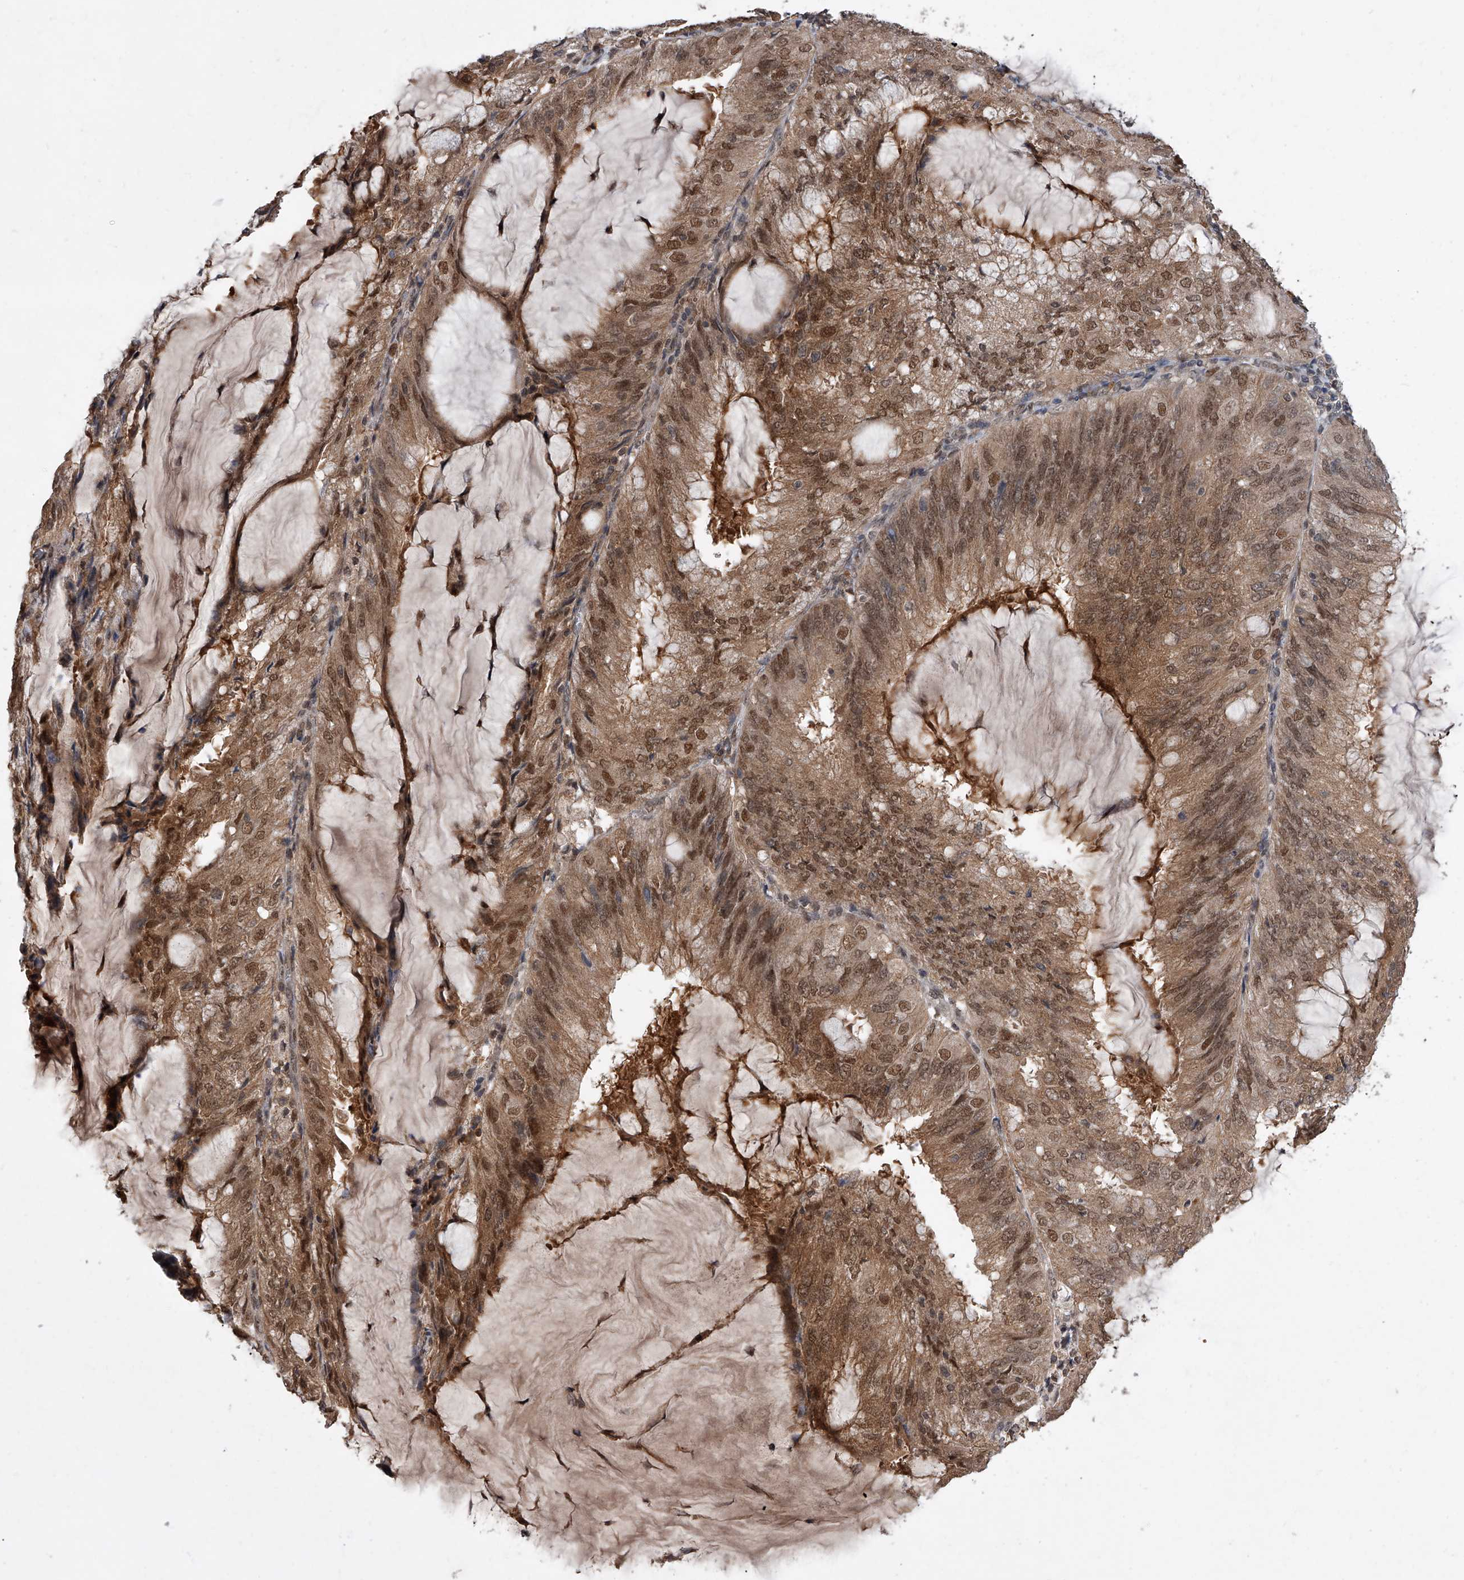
{"staining": {"intensity": "moderate", "quantity": ">75%", "location": "cytoplasmic/membranous,nuclear"}, "tissue": "endometrial cancer", "cell_type": "Tumor cells", "image_type": "cancer", "snomed": [{"axis": "morphology", "description": "Adenocarcinoma, NOS"}, {"axis": "topography", "description": "Endometrium"}], "caption": "Protein staining demonstrates moderate cytoplasmic/membranous and nuclear positivity in approximately >75% of tumor cells in endometrial cancer.", "gene": "BHLHE23", "patient": {"sex": "female", "age": 81}}